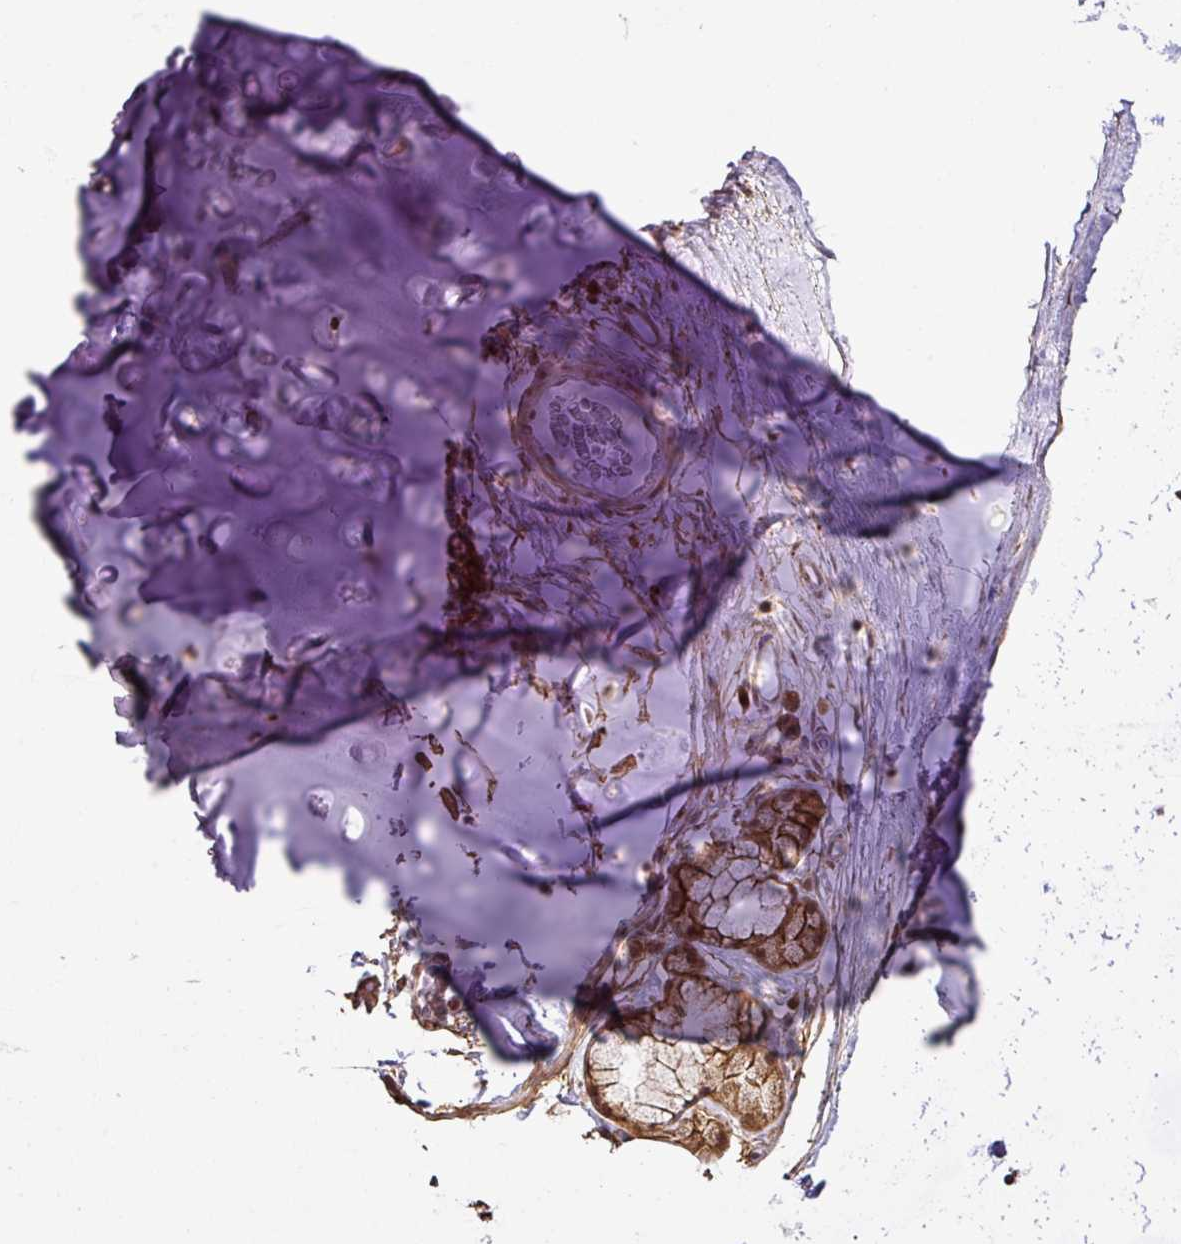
{"staining": {"intensity": "moderate", "quantity": "25%-75%", "location": "nuclear"}, "tissue": "soft tissue", "cell_type": "Chondrocytes", "image_type": "normal", "snomed": [{"axis": "morphology", "description": "Normal tissue, NOS"}, {"axis": "topography", "description": "Lymph node"}, {"axis": "topography", "description": "Cartilage tissue"}, {"axis": "topography", "description": "Bronchus"}], "caption": "The photomicrograph exhibits a brown stain indicating the presence of a protein in the nuclear of chondrocytes in soft tissue. (DAB = brown stain, brightfield microscopy at high magnification).", "gene": "FAM153A", "patient": {"sex": "female", "age": 70}}